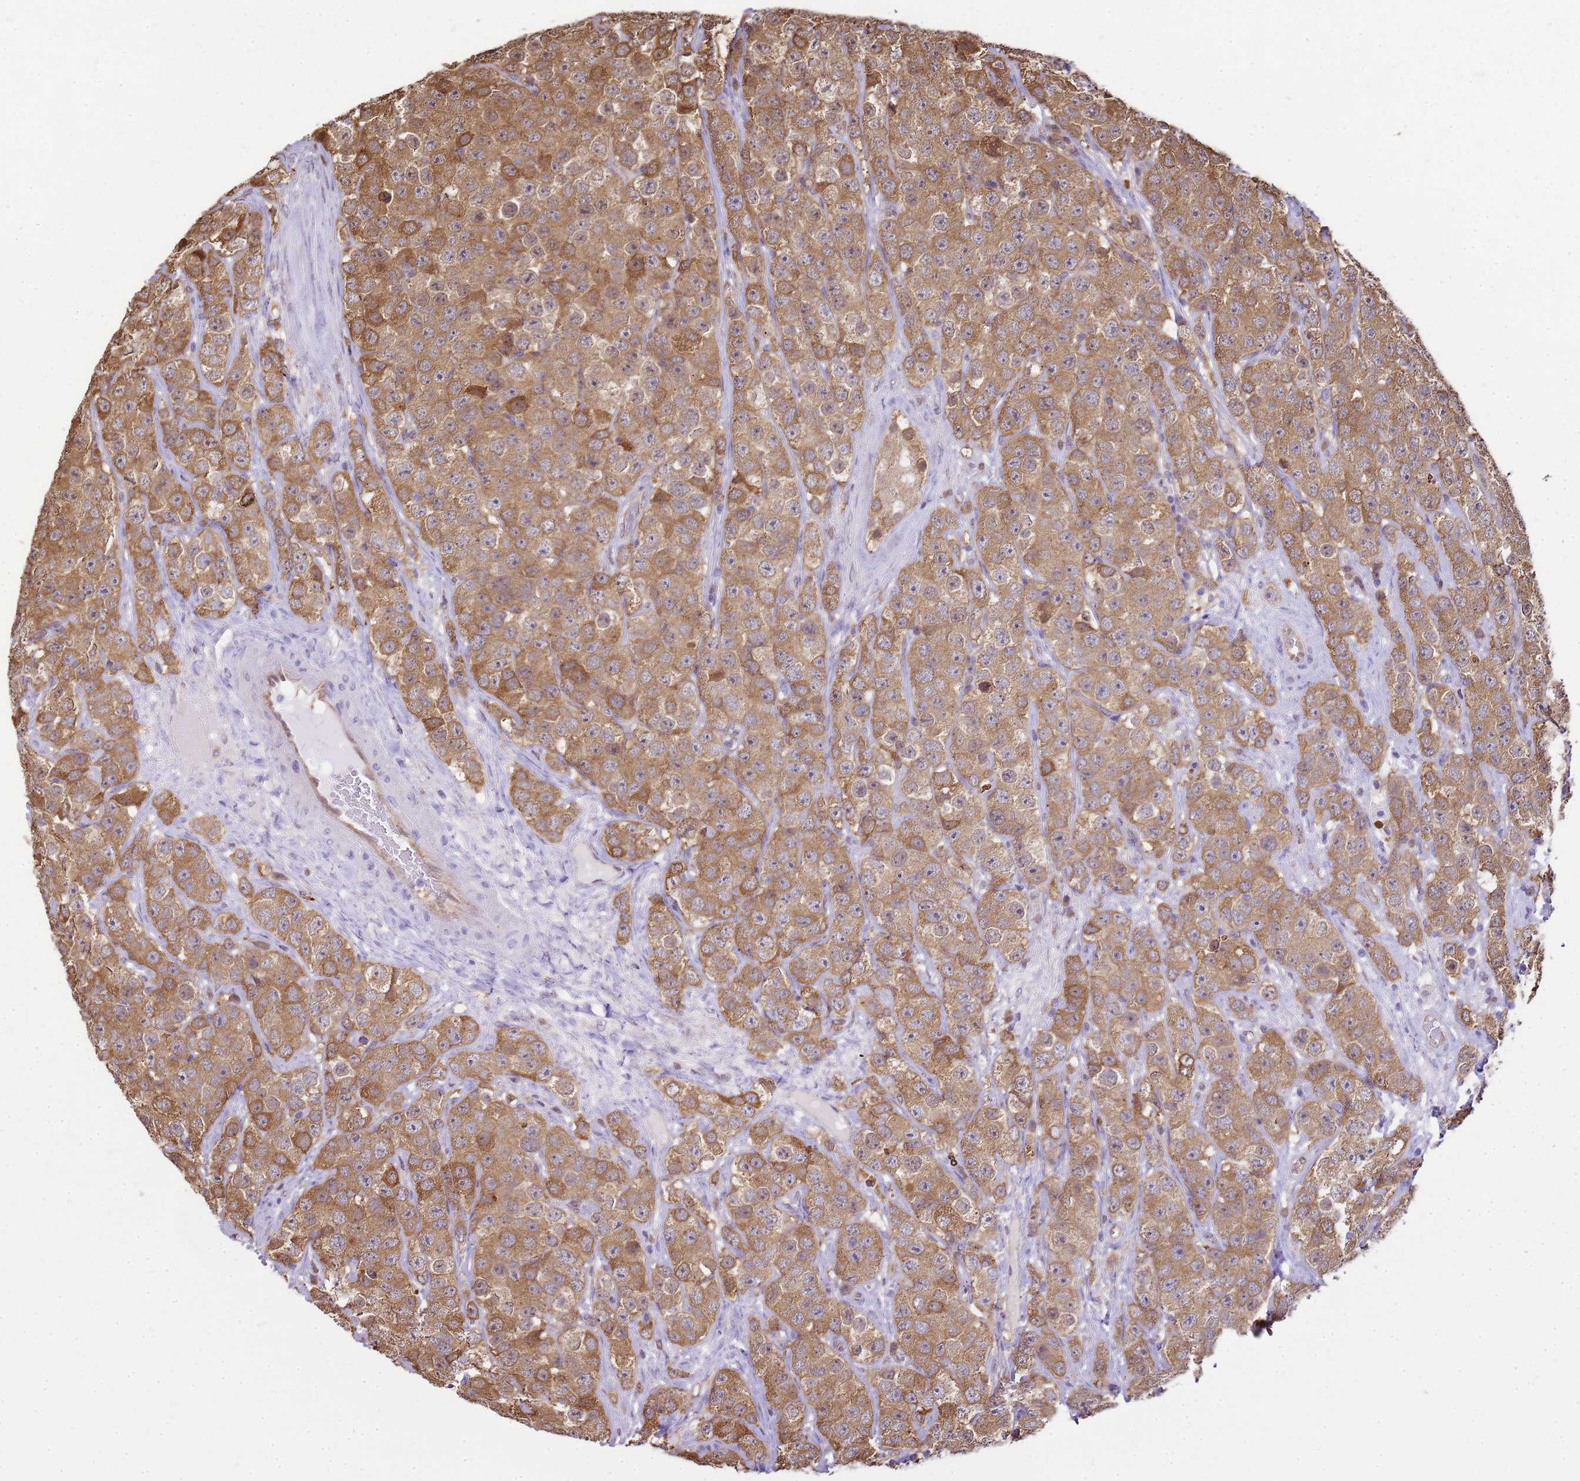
{"staining": {"intensity": "moderate", "quantity": ">75%", "location": "cytoplasmic/membranous"}, "tissue": "testis cancer", "cell_type": "Tumor cells", "image_type": "cancer", "snomed": [{"axis": "morphology", "description": "Seminoma, NOS"}, {"axis": "topography", "description": "Testis"}], "caption": "Testis cancer stained with a protein marker reveals moderate staining in tumor cells.", "gene": "YWHAE", "patient": {"sex": "male", "age": 28}}